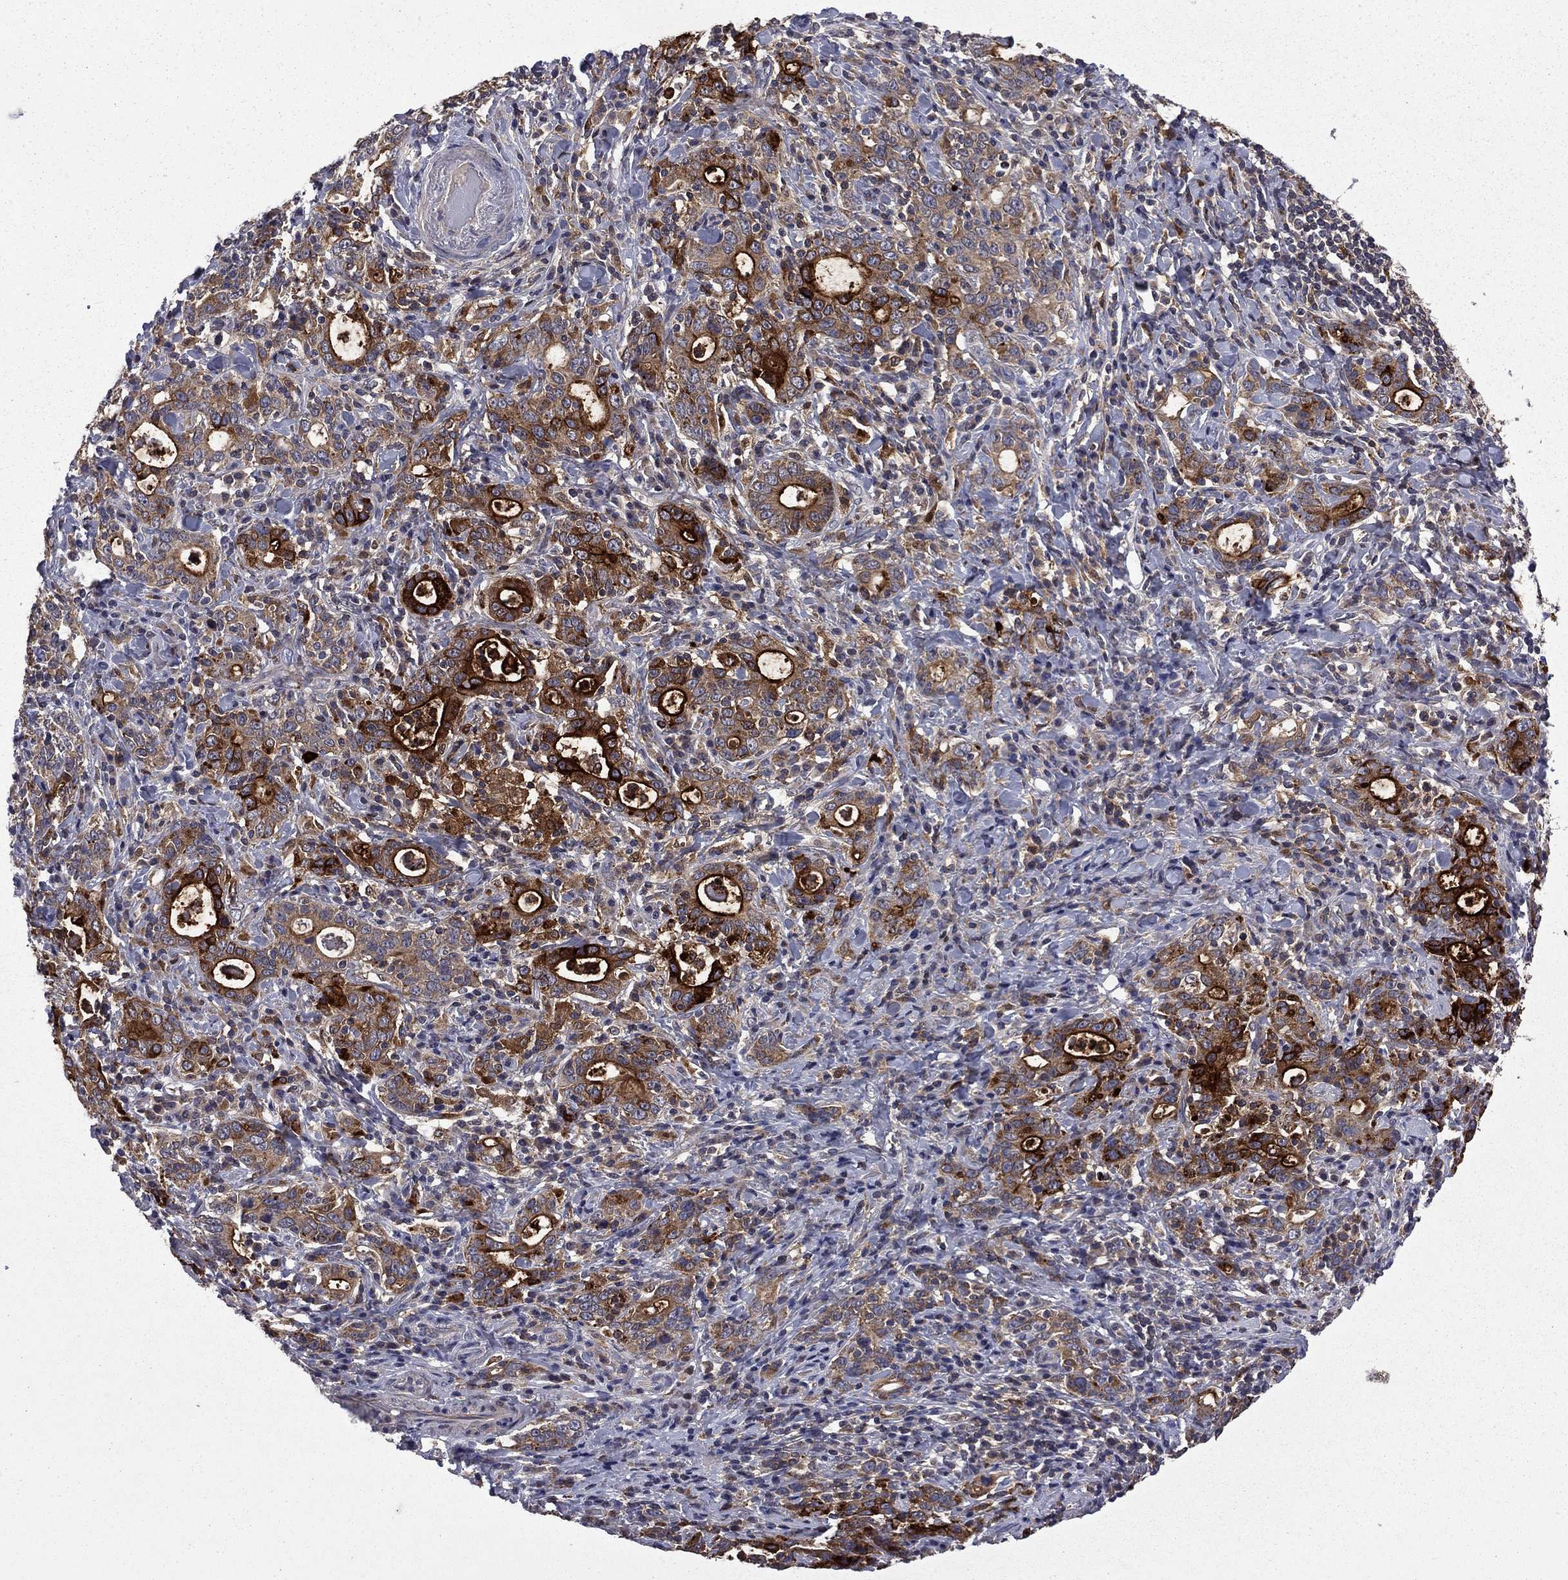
{"staining": {"intensity": "strong", "quantity": "25%-75%", "location": "cytoplasmic/membranous"}, "tissue": "stomach cancer", "cell_type": "Tumor cells", "image_type": "cancer", "snomed": [{"axis": "morphology", "description": "Adenocarcinoma, NOS"}, {"axis": "topography", "description": "Stomach"}], "caption": "Immunohistochemical staining of stomach cancer reveals strong cytoplasmic/membranous protein positivity in about 25%-75% of tumor cells.", "gene": "CEACAM7", "patient": {"sex": "male", "age": 79}}